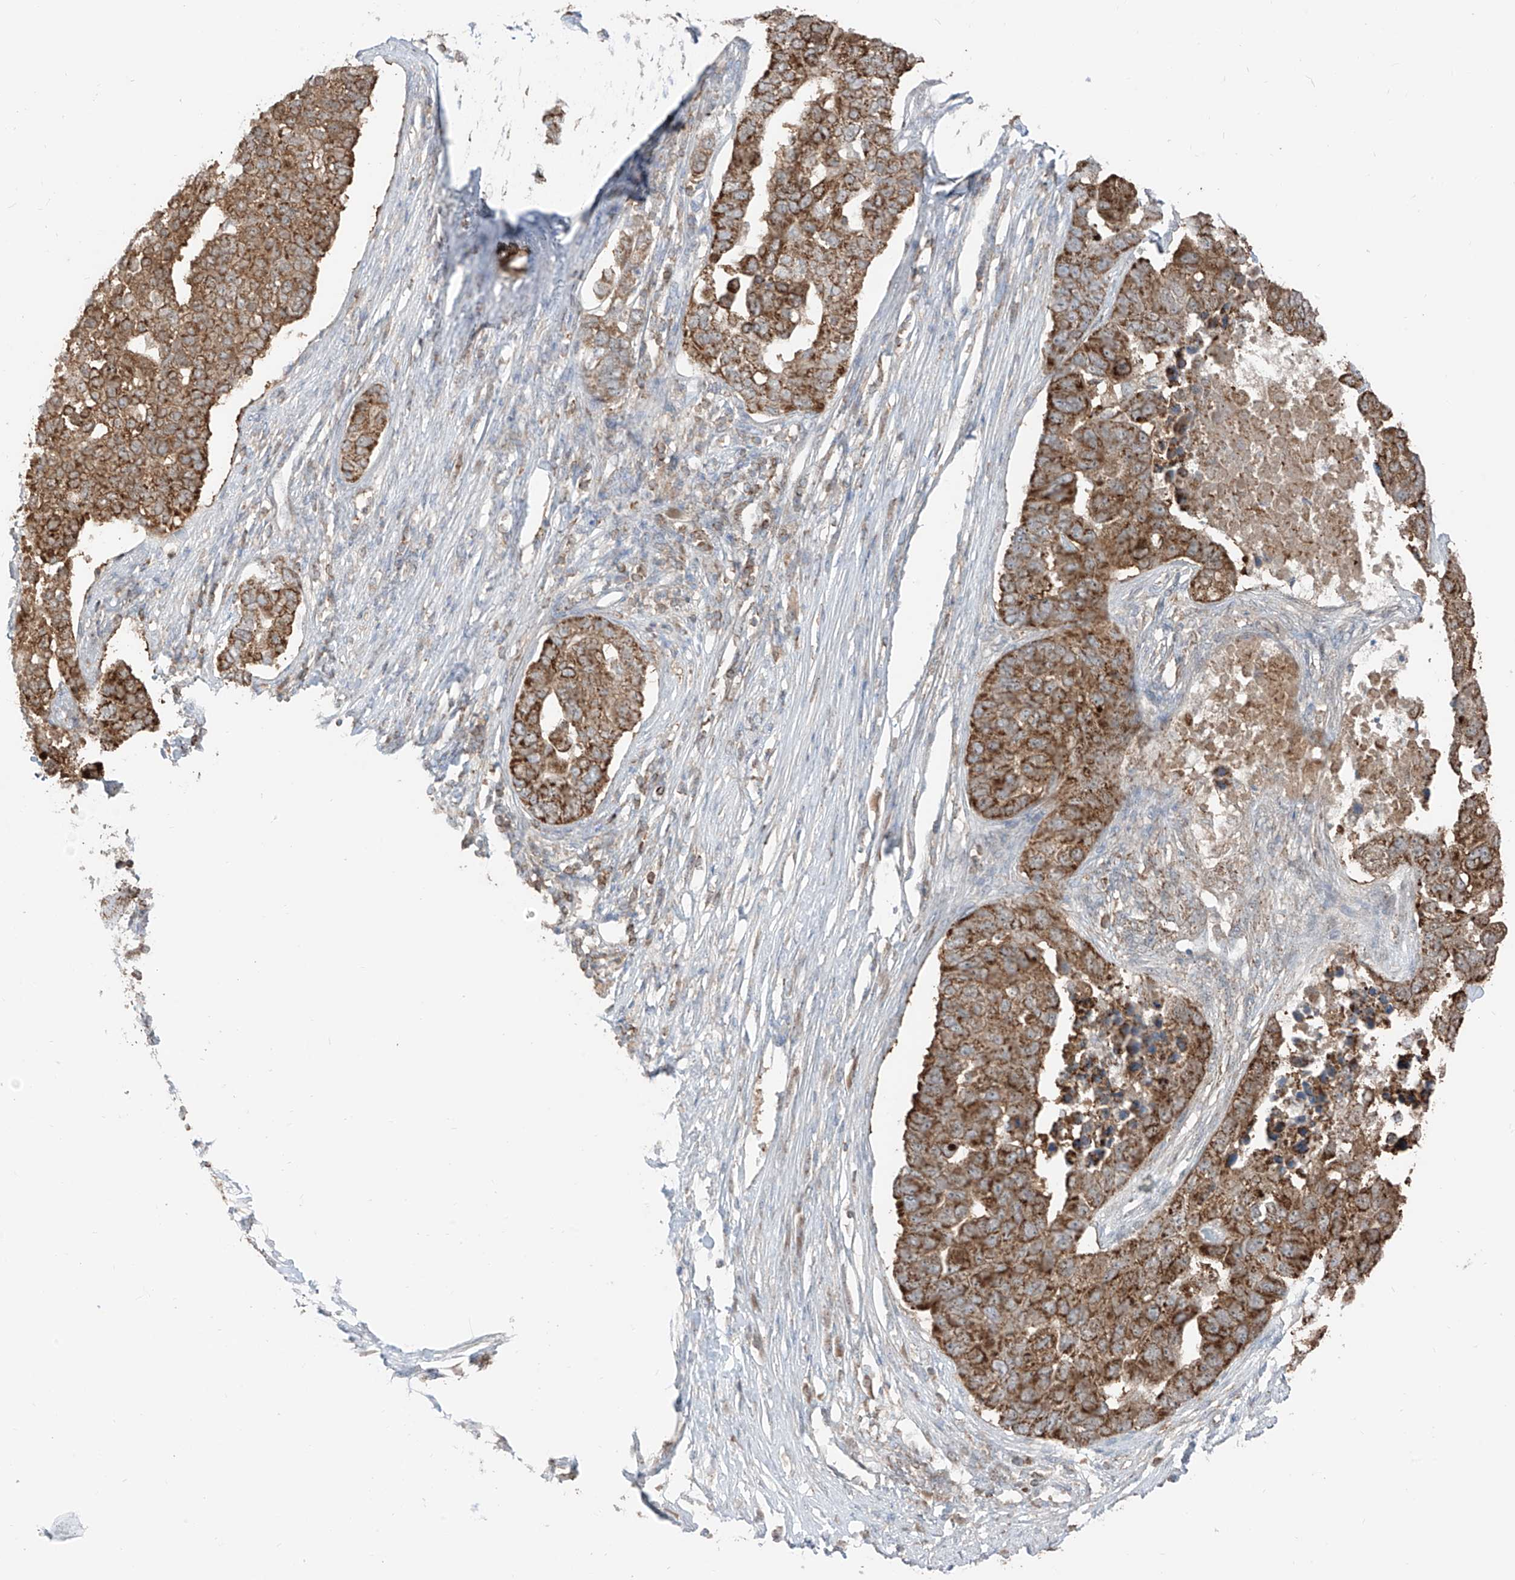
{"staining": {"intensity": "moderate", "quantity": ">75%", "location": "cytoplasmic/membranous"}, "tissue": "pancreatic cancer", "cell_type": "Tumor cells", "image_type": "cancer", "snomed": [{"axis": "morphology", "description": "Adenocarcinoma, NOS"}, {"axis": "topography", "description": "Pancreas"}], "caption": "Immunohistochemical staining of pancreatic adenocarcinoma exhibits moderate cytoplasmic/membranous protein expression in approximately >75% of tumor cells. The staining is performed using DAB (3,3'-diaminobenzidine) brown chromogen to label protein expression. The nuclei are counter-stained blue using hematoxylin.", "gene": "ETHE1", "patient": {"sex": "female", "age": 61}}